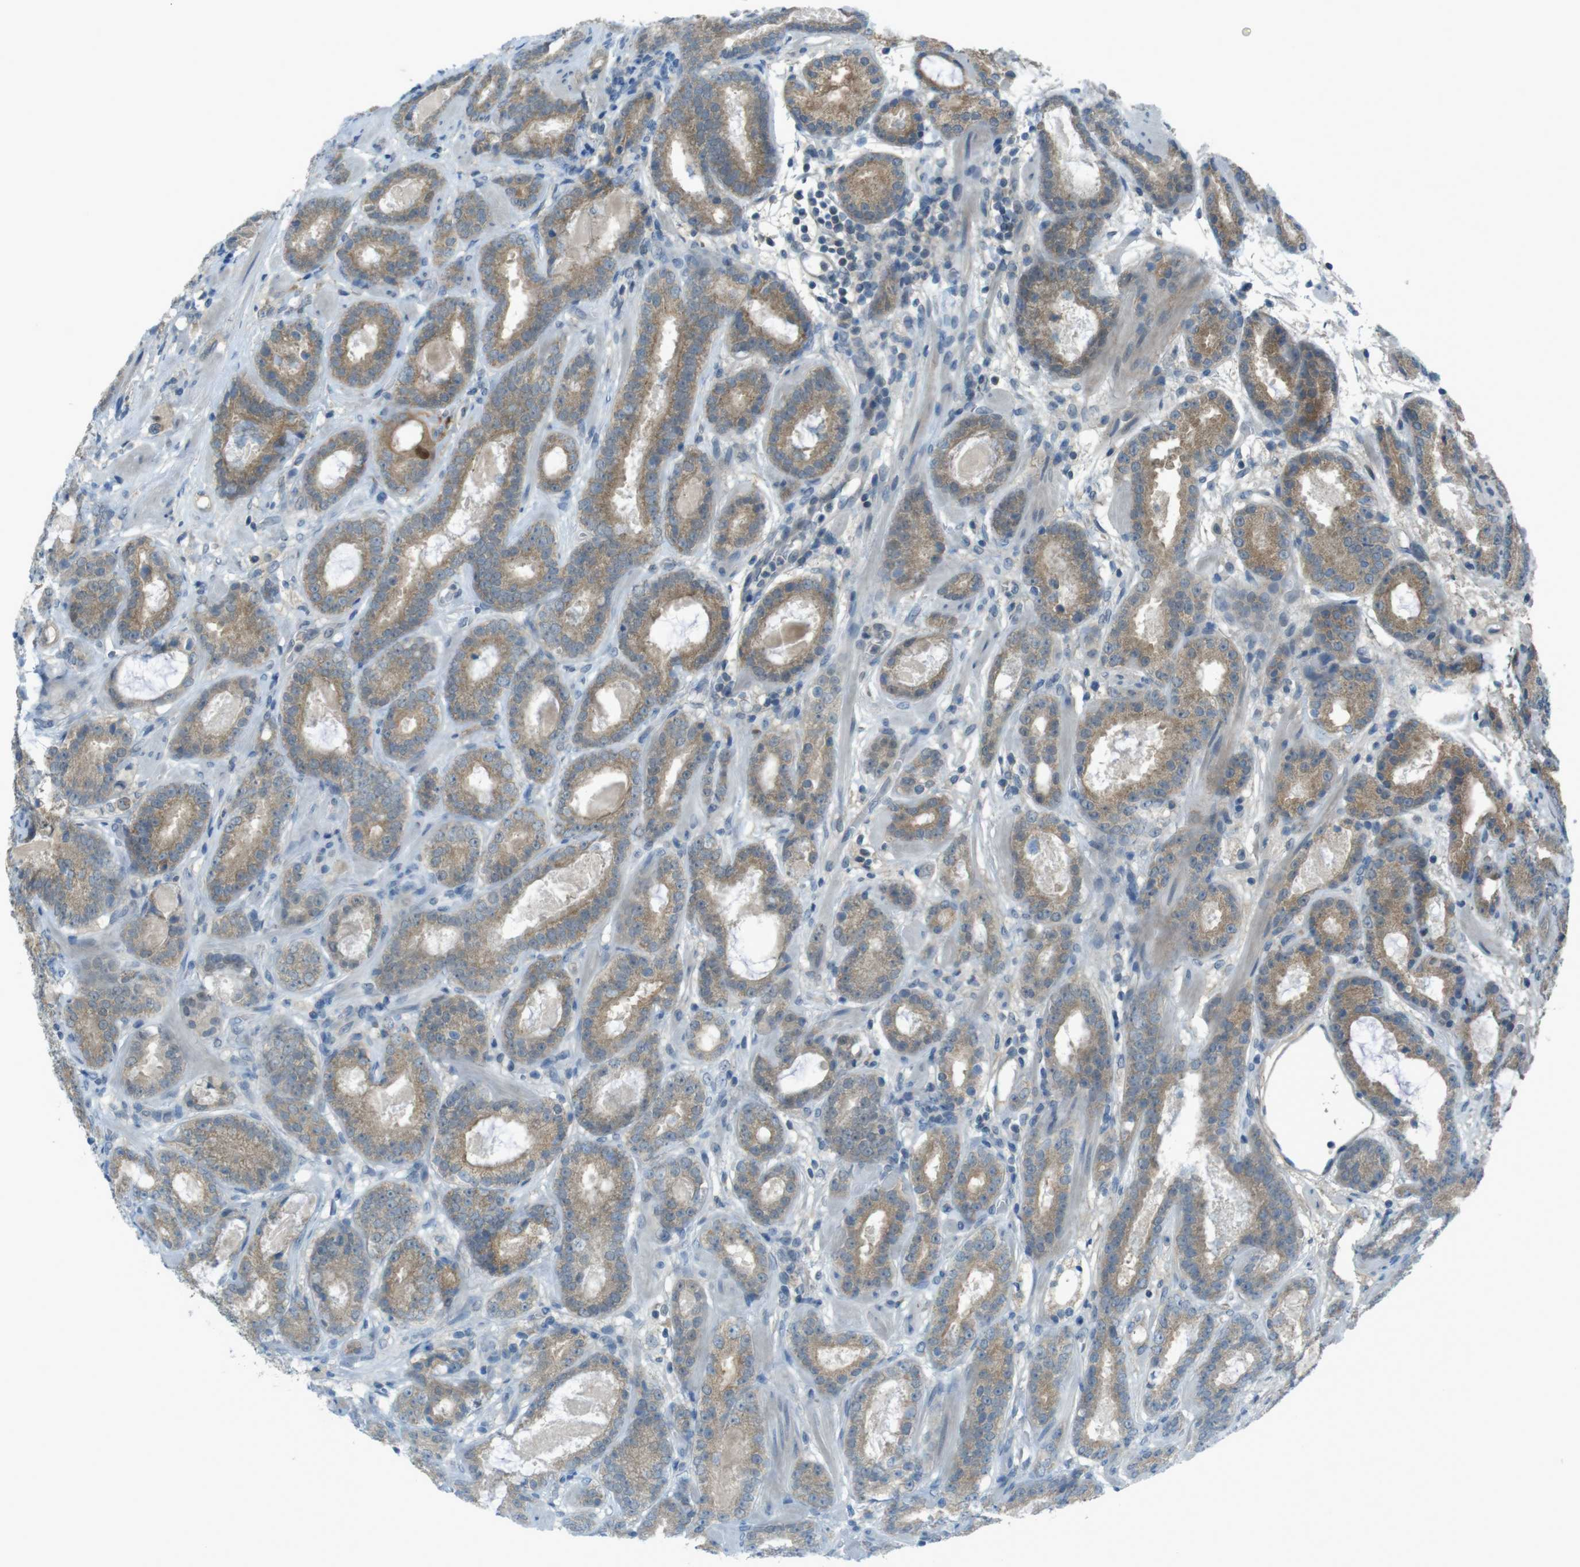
{"staining": {"intensity": "moderate", "quantity": ">75%", "location": "cytoplasmic/membranous"}, "tissue": "prostate cancer", "cell_type": "Tumor cells", "image_type": "cancer", "snomed": [{"axis": "morphology", "description": "Adenocarcinoma, Low grade"}, {"axis": "topography", "description": "Prostate"}], "caption": "There is medium levels of moderate cytoplasmic/membranous expression in tumor cells of prostate cancer (low-grade adenocarcinoma), as demonstrated by immunohistochemical staining (brown color).", "gene": "ZDHHC20", "patient": {"sex": "male", "age": 69}}